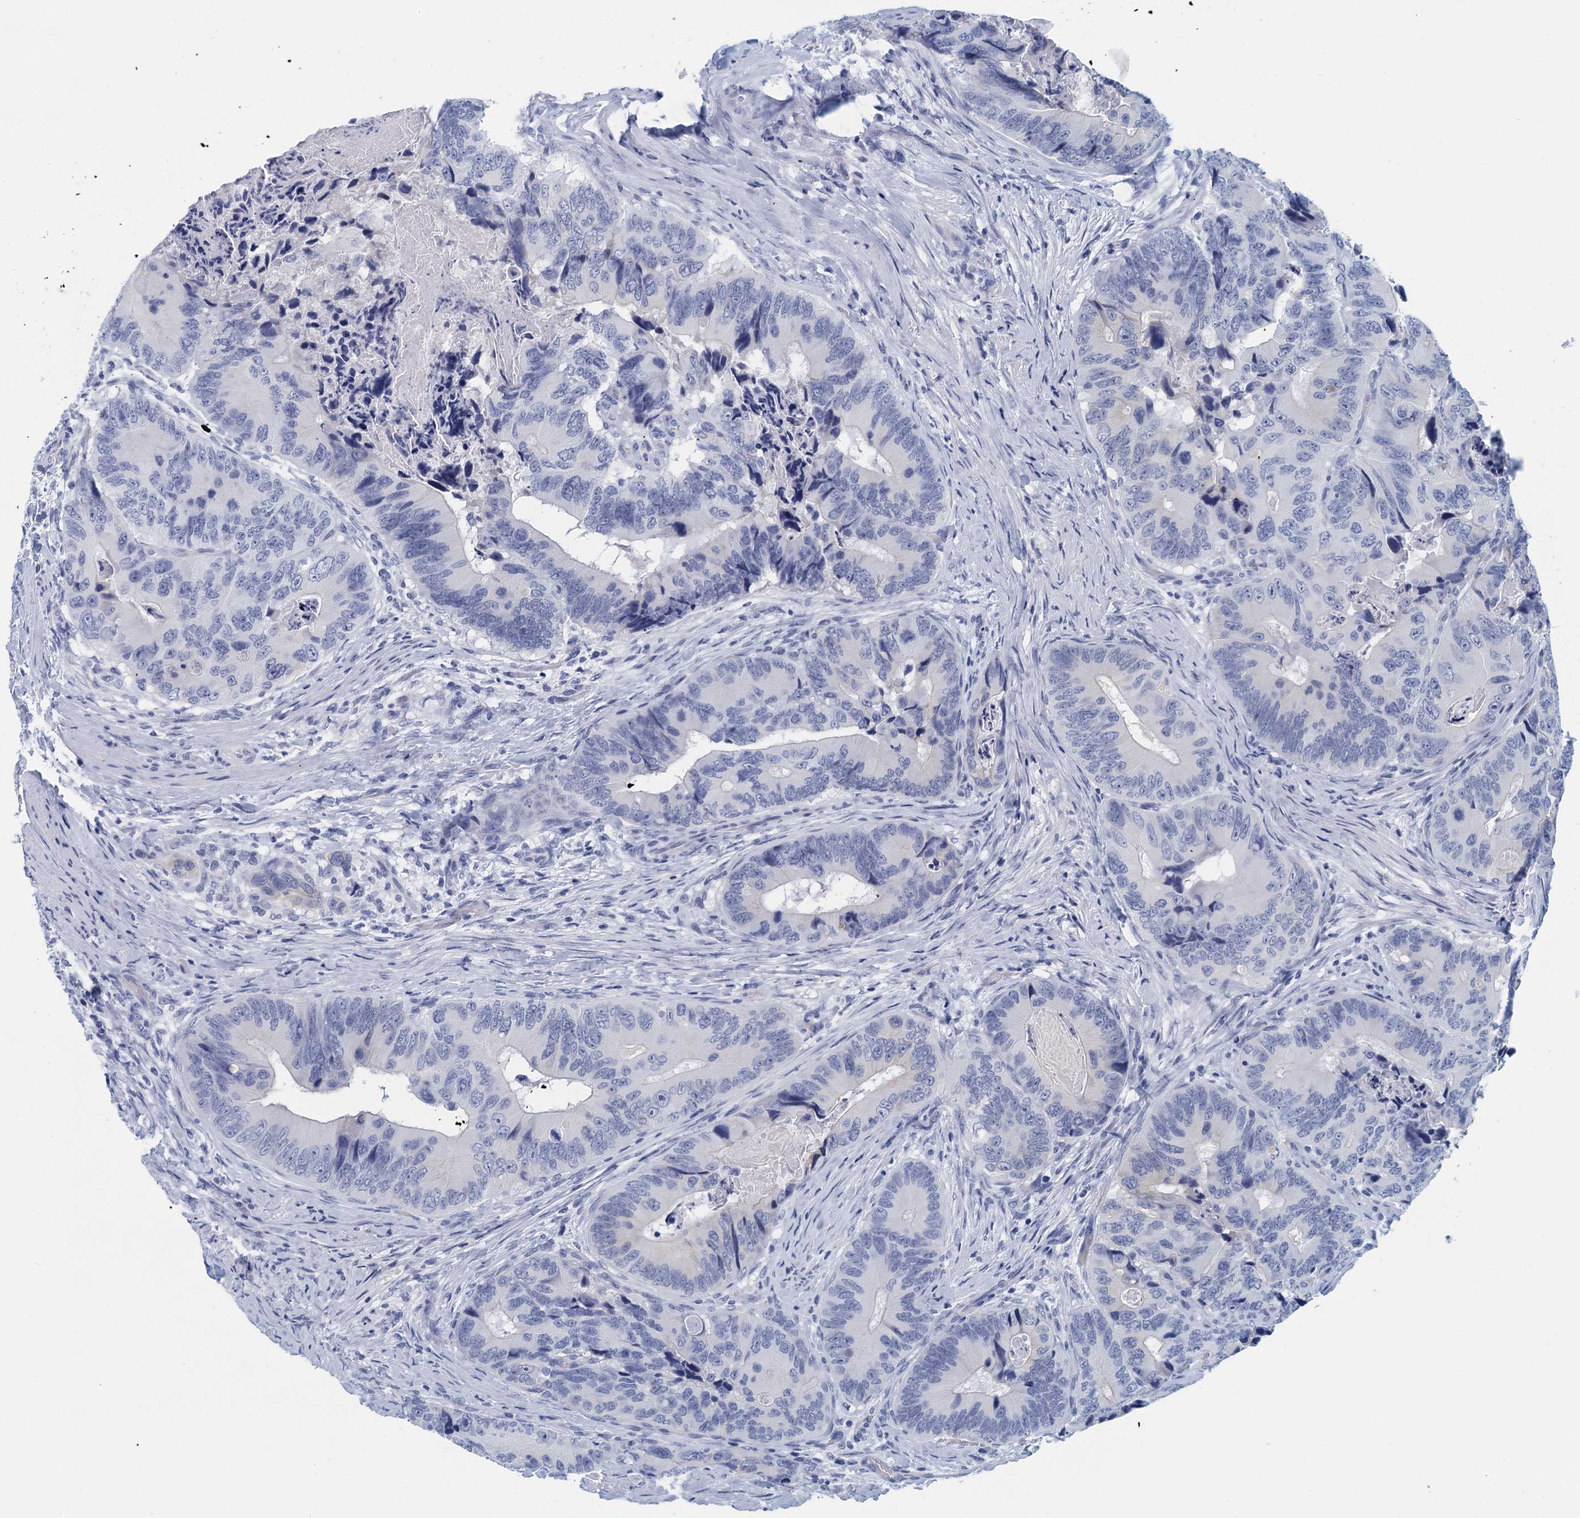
{"staining": {"intensity": "negative", "quantity": "none", "location": "none"}, "tissue": "colorectal cancer", "cell_type": "Tumor cells", "image_type": "cancer", "snomed": [{"axis": "morphology", "description": "Adenocarcinoma, NOS"}, {"axis": "topography", "description": "Colon"}], "caption": "Protein analysis of colorectal cancer (adenocarcinoma) demonstrates no significant positivity in tumor cells.", "gene": "CYP51A1", "patient": {"sex": "male", "age": 84}}